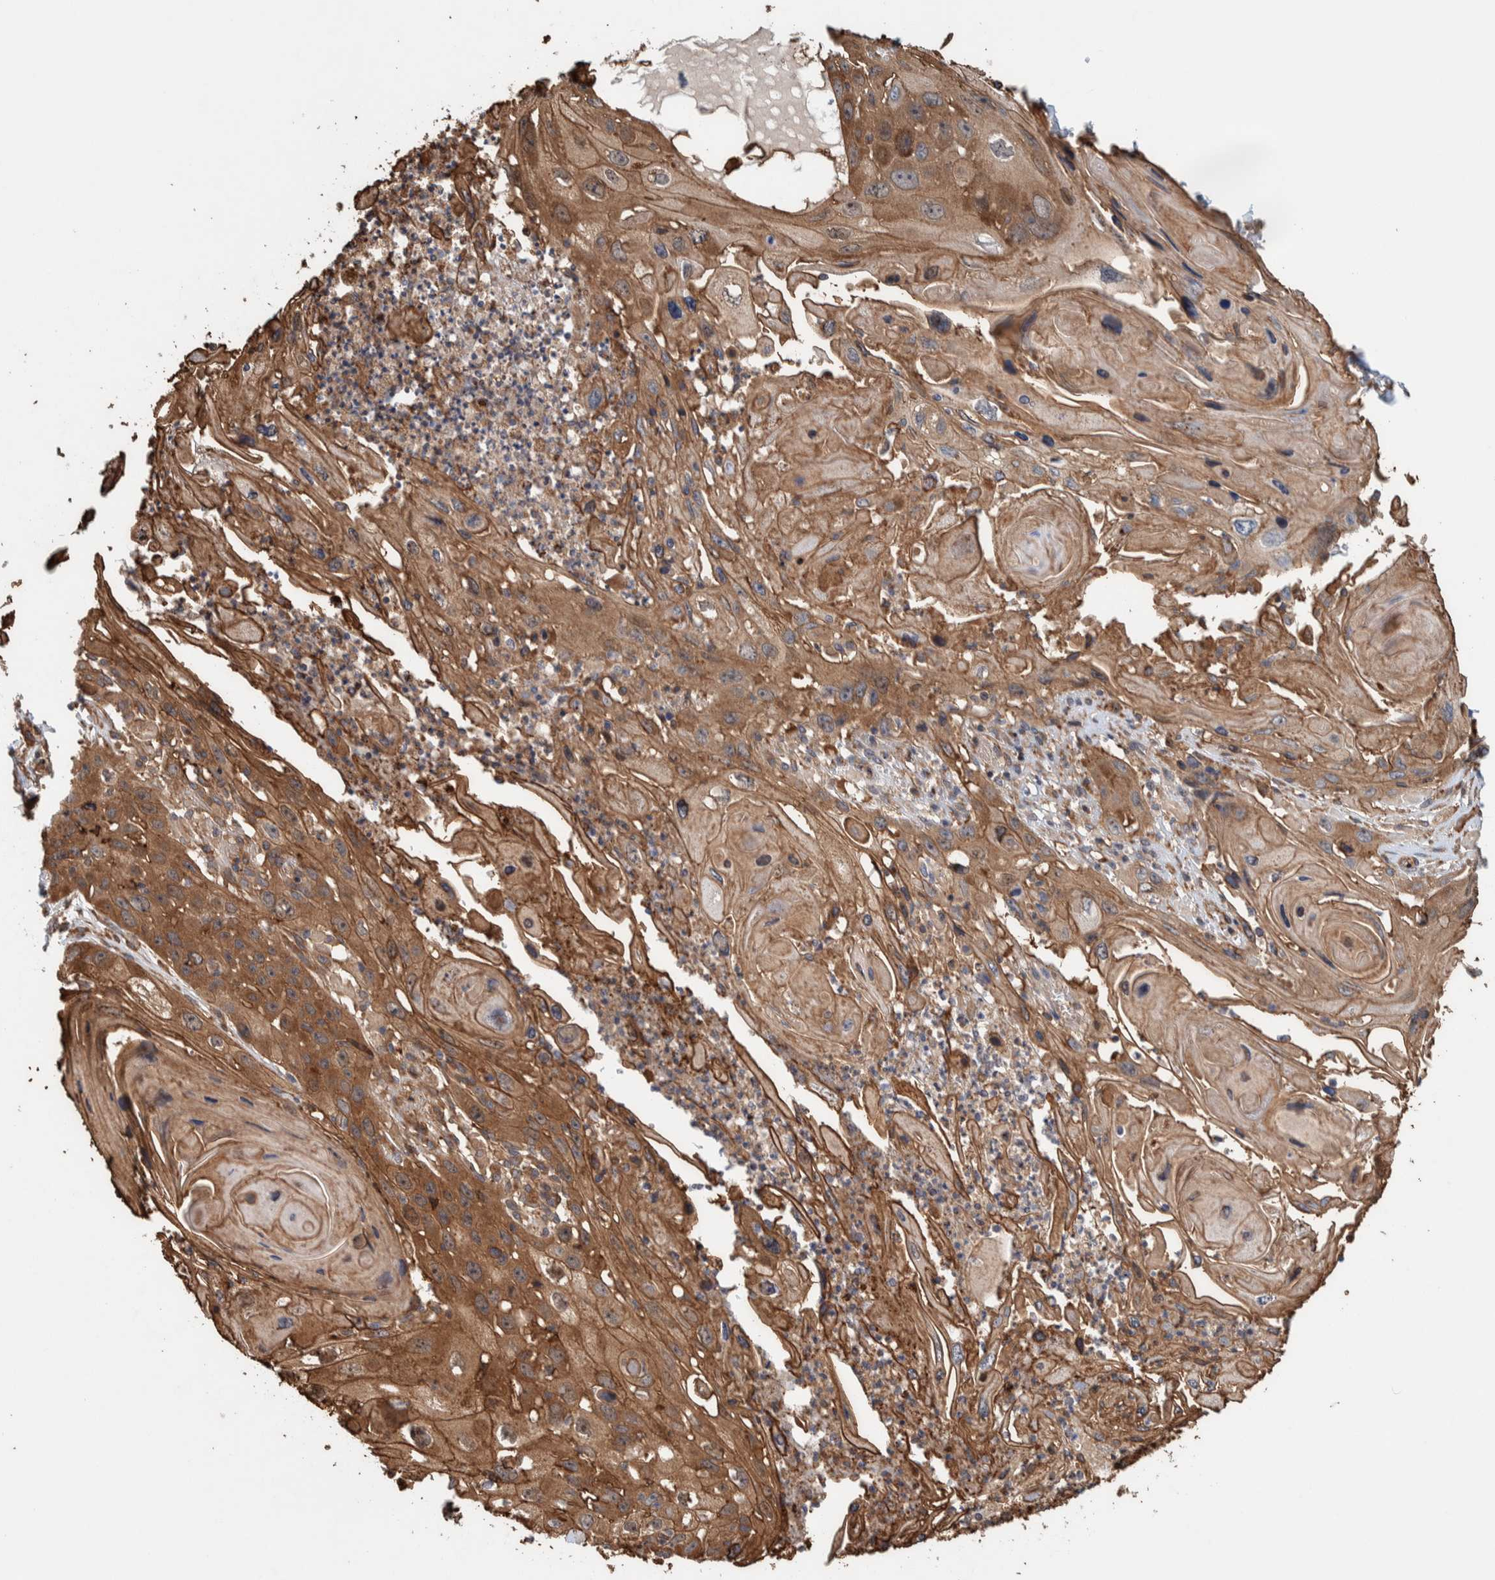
{"staining": {"intensity": "moderate", "quantity": ">75%", "location": "cytoplasmic/membranous"}, "tissue": "skin cancer", "cell_type": "Tumor cells", "image_type": "cancer", "snomed": [{"axis": "morphology", "description": "Squamous cell carcinoma, NOS"}, {"axis": "topography", "description": "Skin"}], "caption": "Immunohistochemistry (IHC) staining of skin squamous cell carcinoma, which demonstrates medium levels of moderate cytoplasmic/membranous staining in about >75% of tumor cells indicating moderate cytoplasmic/membranous protein staining. The staining was performed using DAB (brown) for protein detection and nuclei were counterstained in hematoxylin (blue).", "gene": "PKD1L1", "patient": {"sex": "male", "age": 55}}